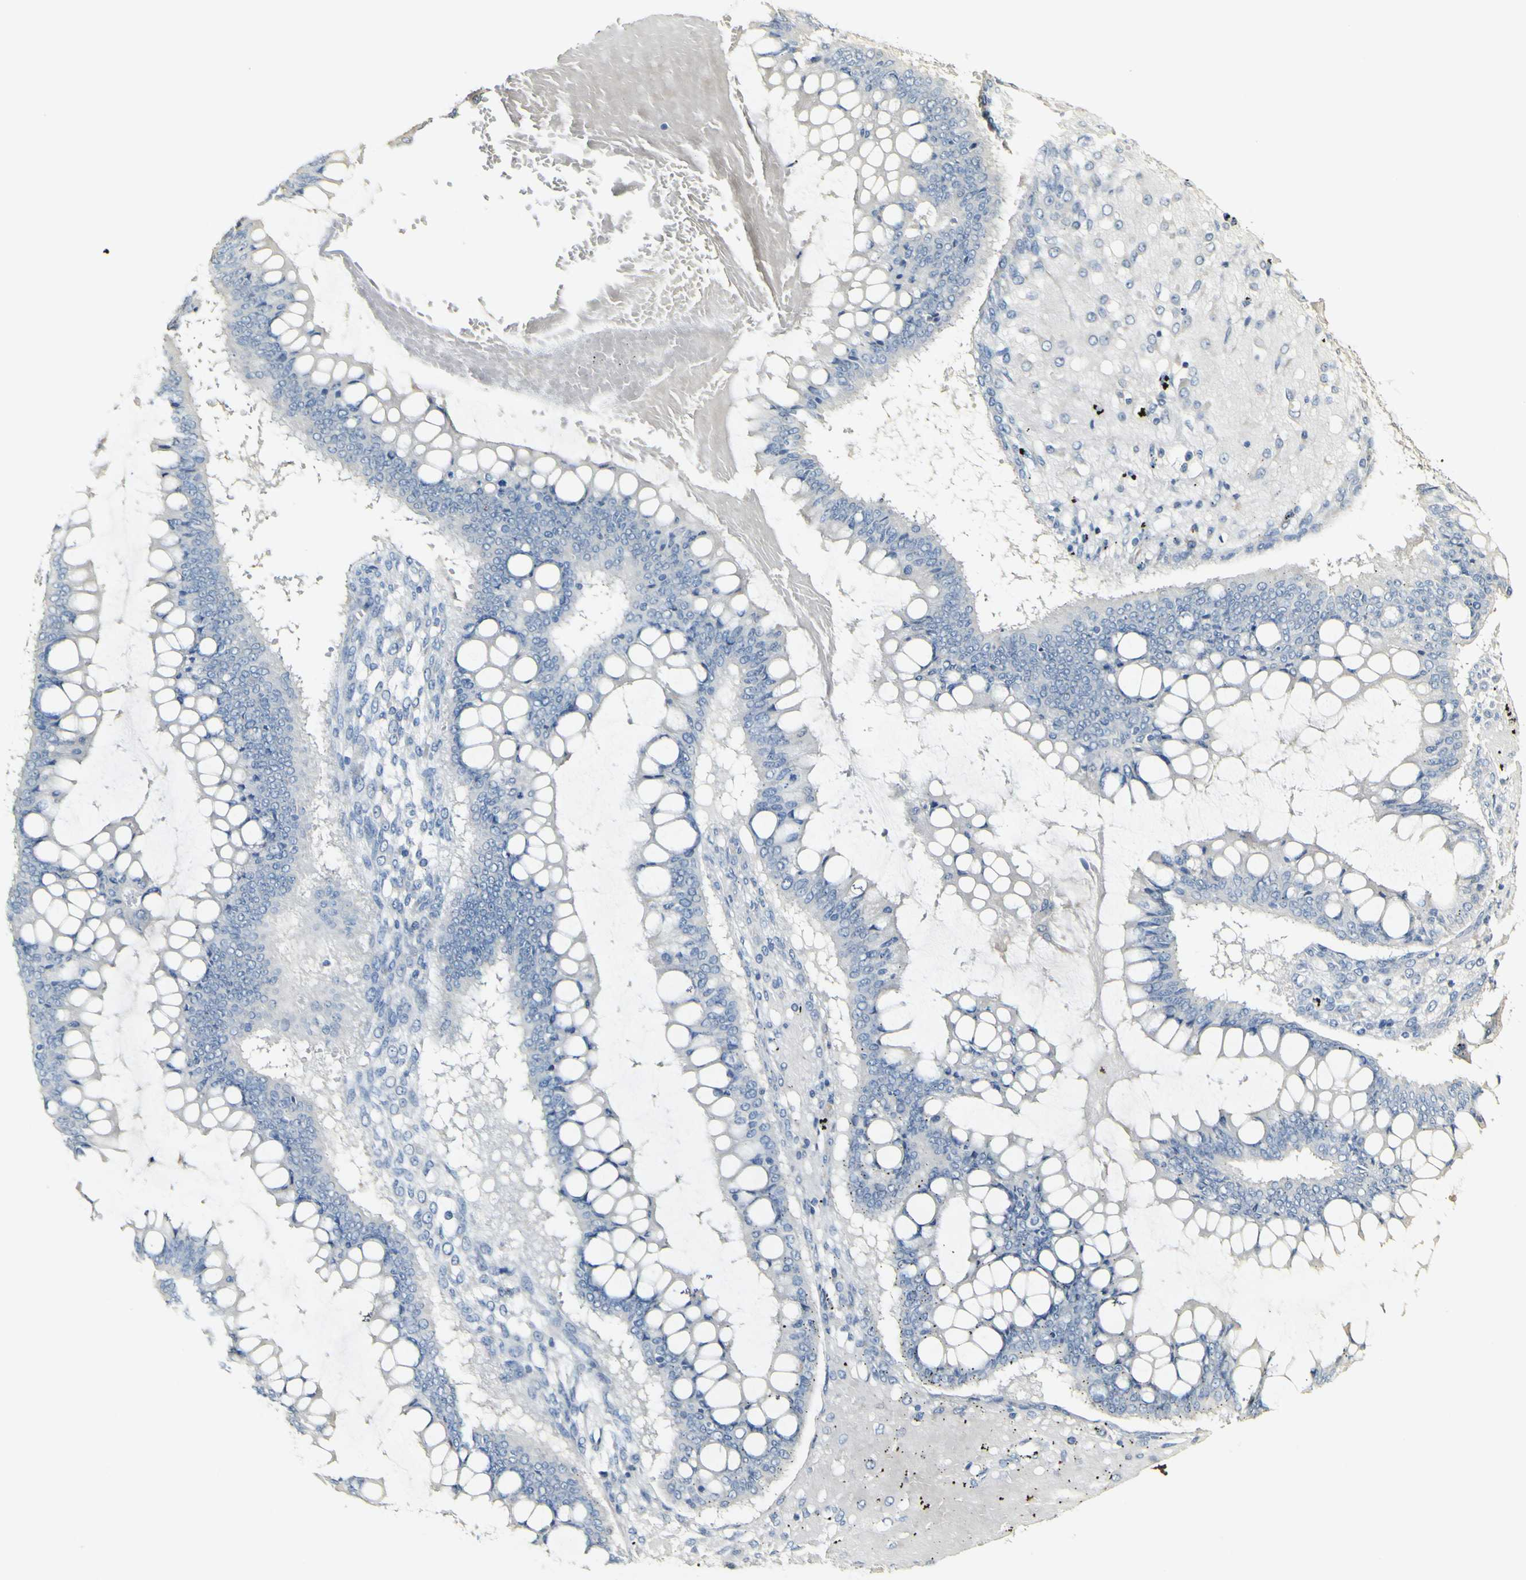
{"staining": {"intensity": "negative", "quantity": "none", "location": "none"}, "tissue": "ovarian cancer", "cell_type": "Tumor cells", "image_type": "cancer", "snomed": [{"axis": "morphology", "description": "Cystadenocarcinoma, mucinous, NOS"}, {"axis": "topography", "description": "Ovary"}], "caption": "Protein analysis of ovarian cancer reveals no significant staining in tumor cells. (DAB (3,3'-diaminobenzidine) IHC visualized using brightfield microscopy, high magnification).", "gene": "FMO3", "patient": {"sex": "female", "age": 73}}